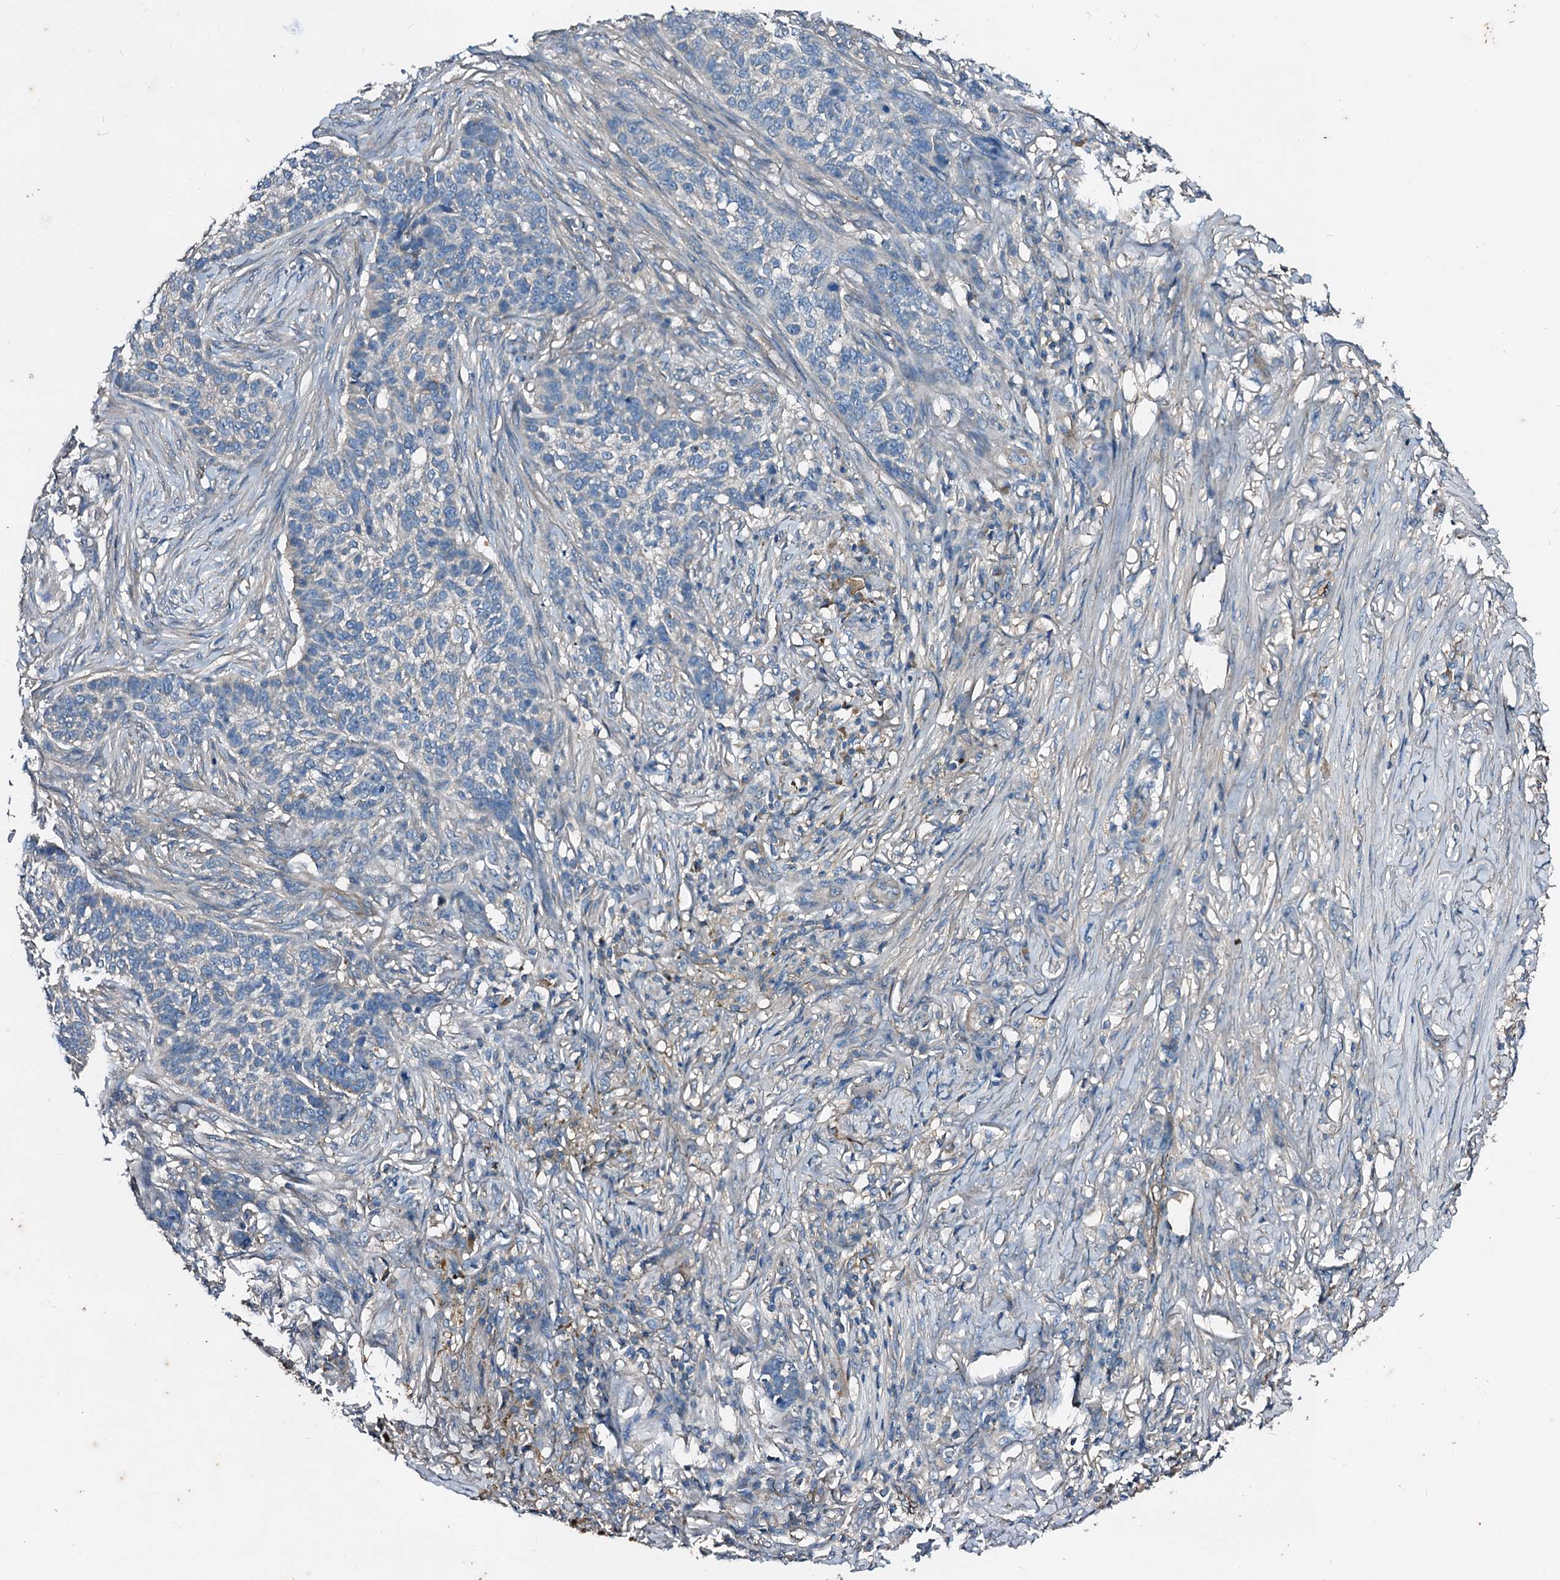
{"staining": {"intensity": "negative", "quantity": "none", "location": "none"}, "tissue": "skin cancer", "cell_type": "Tumor cells", "image_type": "cancer", "snomed": [{"axis": "morphology", "description": "Basal cell carcinoma"}, {"axis": "topography", "description": "Skin"}], "caption": "Immunohistochemical staining of basal cell carcinoma (skin) shows no significant expression in tumor cells.", "gene": "FIBIN", "patient": {"sex": "male", "age": 85}}